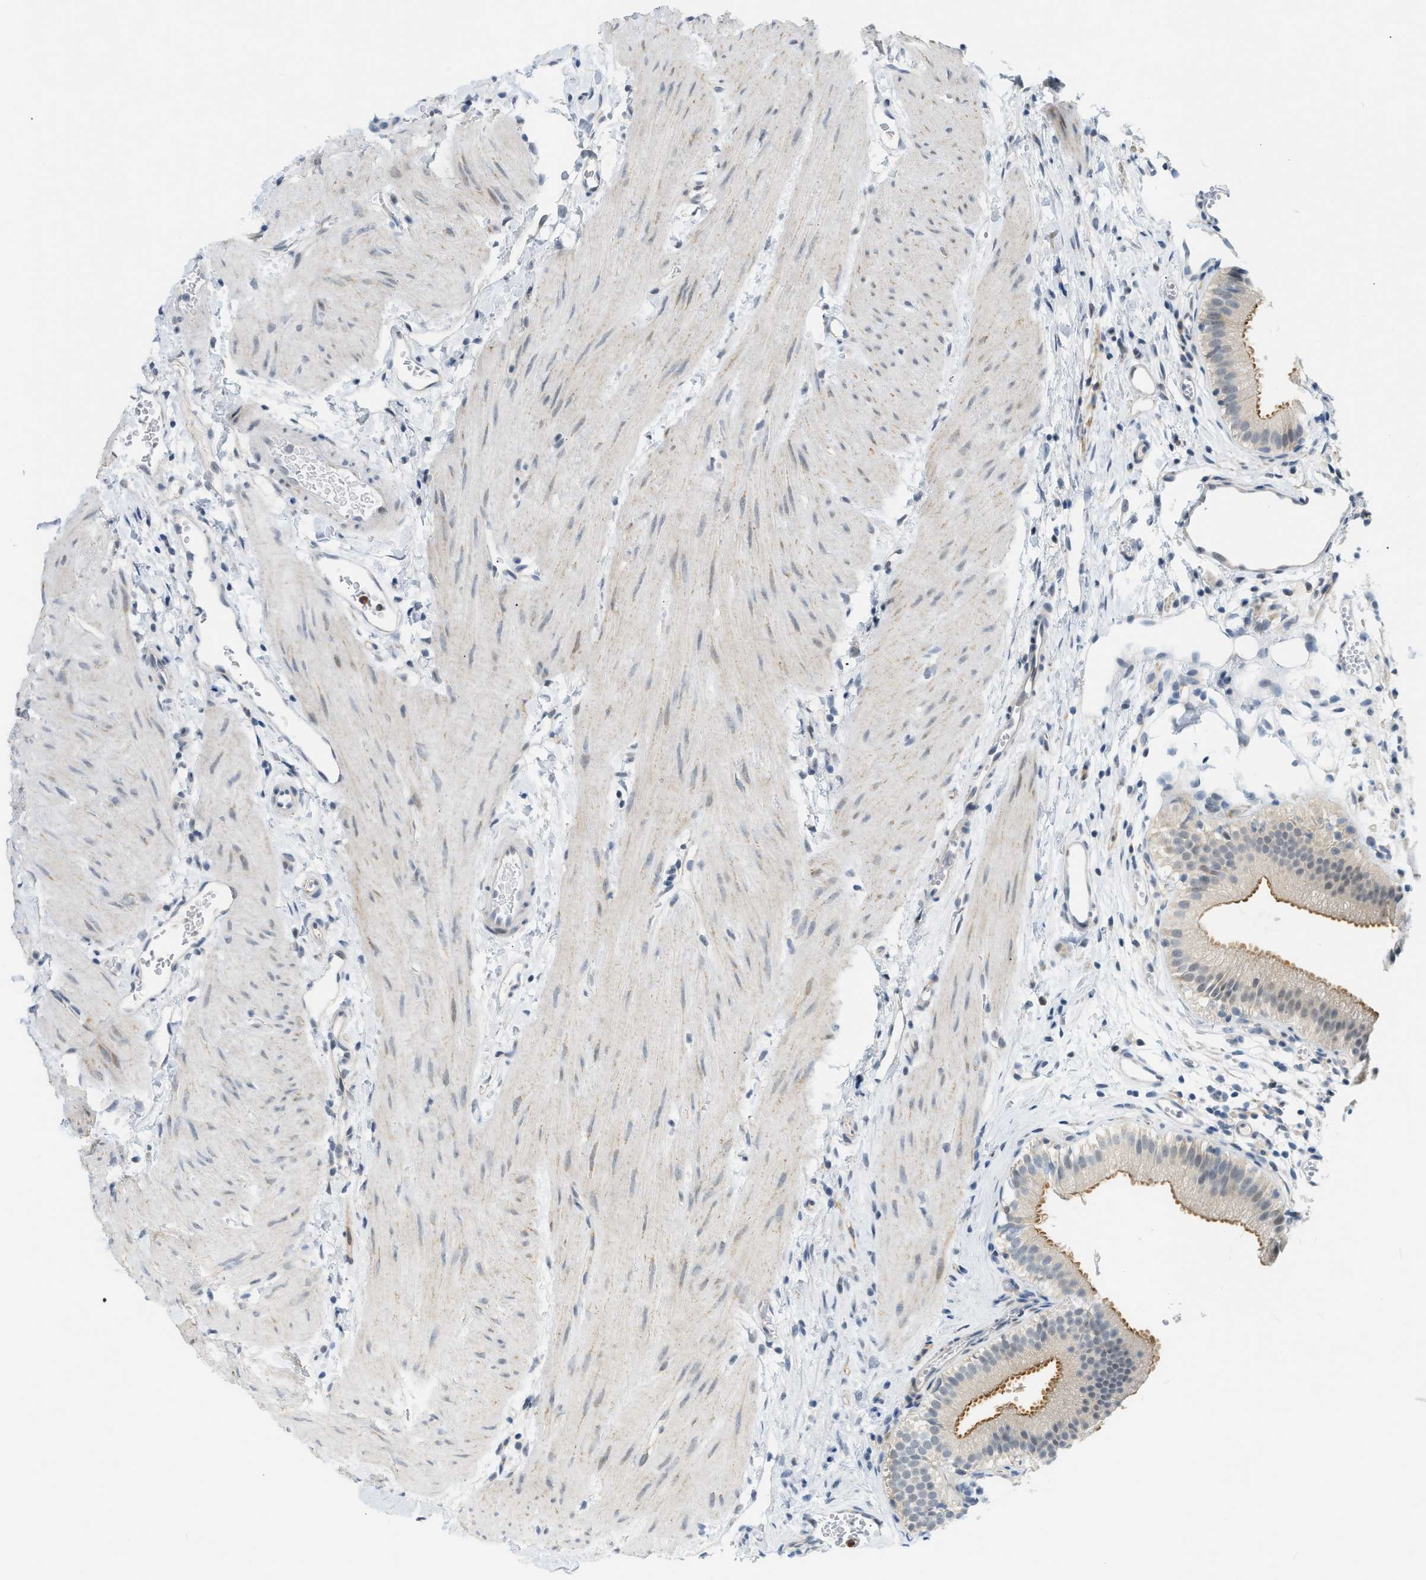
{"staining": {"intensity": "strong", "quantity": ">75%", "location": "cytoplasmic/membranous"}, "tissue": "gallbladder", "cell_type": "Glandular cells", "image_type": "normal", "snomed": [{"axis": "morphology", "description": "Normal tissue, NOS"}, {"axis": "topography", "description": "Gallbladder"}], "caption": "Protein staining displays strong cytoplasmic/membranous expression in about >75% of glandular cells in unremarkable gallbladder.", "gene": "ZNF408", "patient": {"sex": "female", "age": 26}}